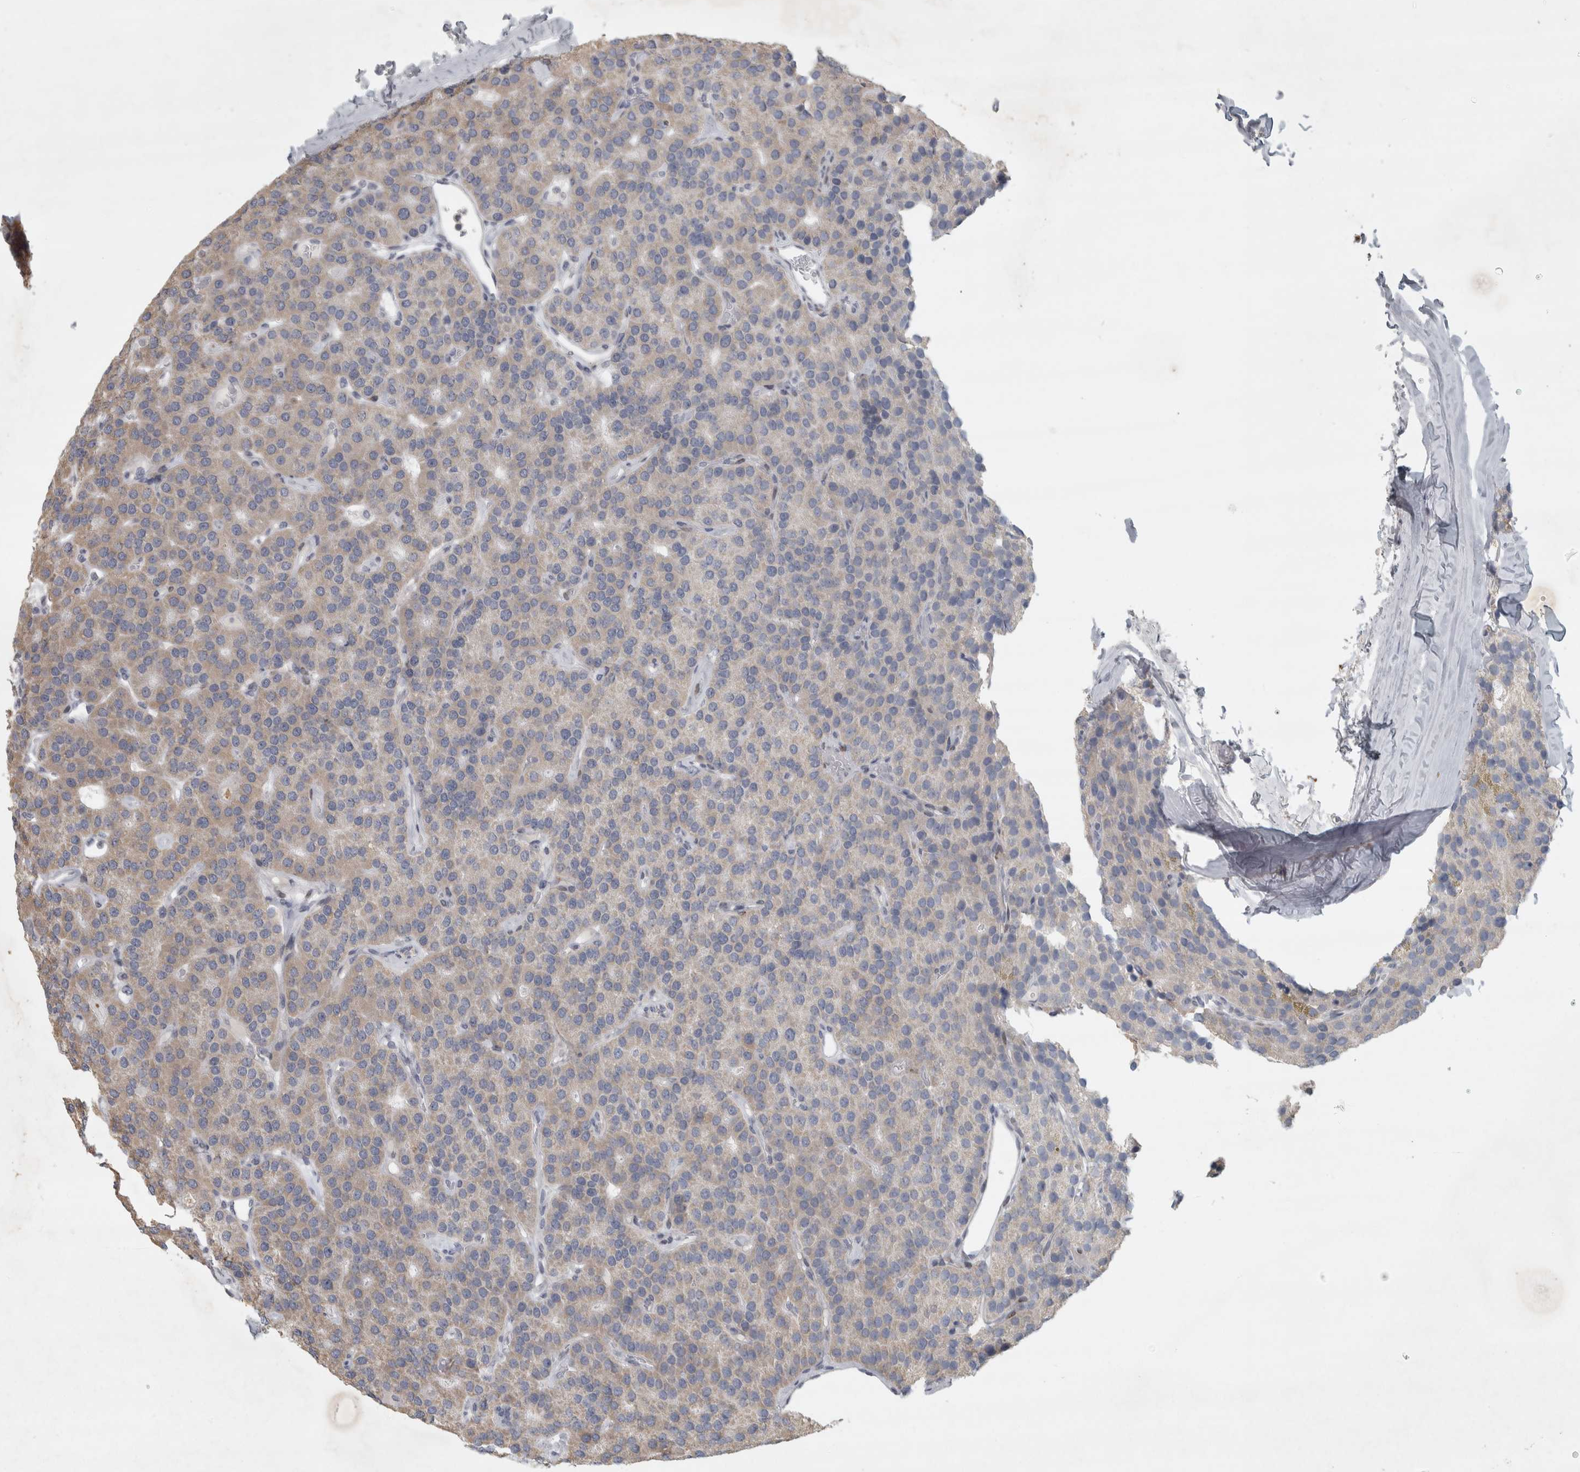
{"staining": {"intensity": "negative", "quantity": "none", "location": "none"}, "tissue": "parathyroid gland", "cell_type": "Glandular cells", "image_type": "normal", "snomed": [{"axis": "morphology", "description": "Normal tissue, NOS"}, {"axis": "morphology", "description": "Adenoma, NOS"}, {"axis": "topography", "description": "Parathyroid gland"}], "caption": "Immunohistochemistry (IHC) of normal human parathyroid gland demonstrates no positivity in glandular cells.", "gene": "PTPRN2", "patient": {"sex": "female", "age": 86}}